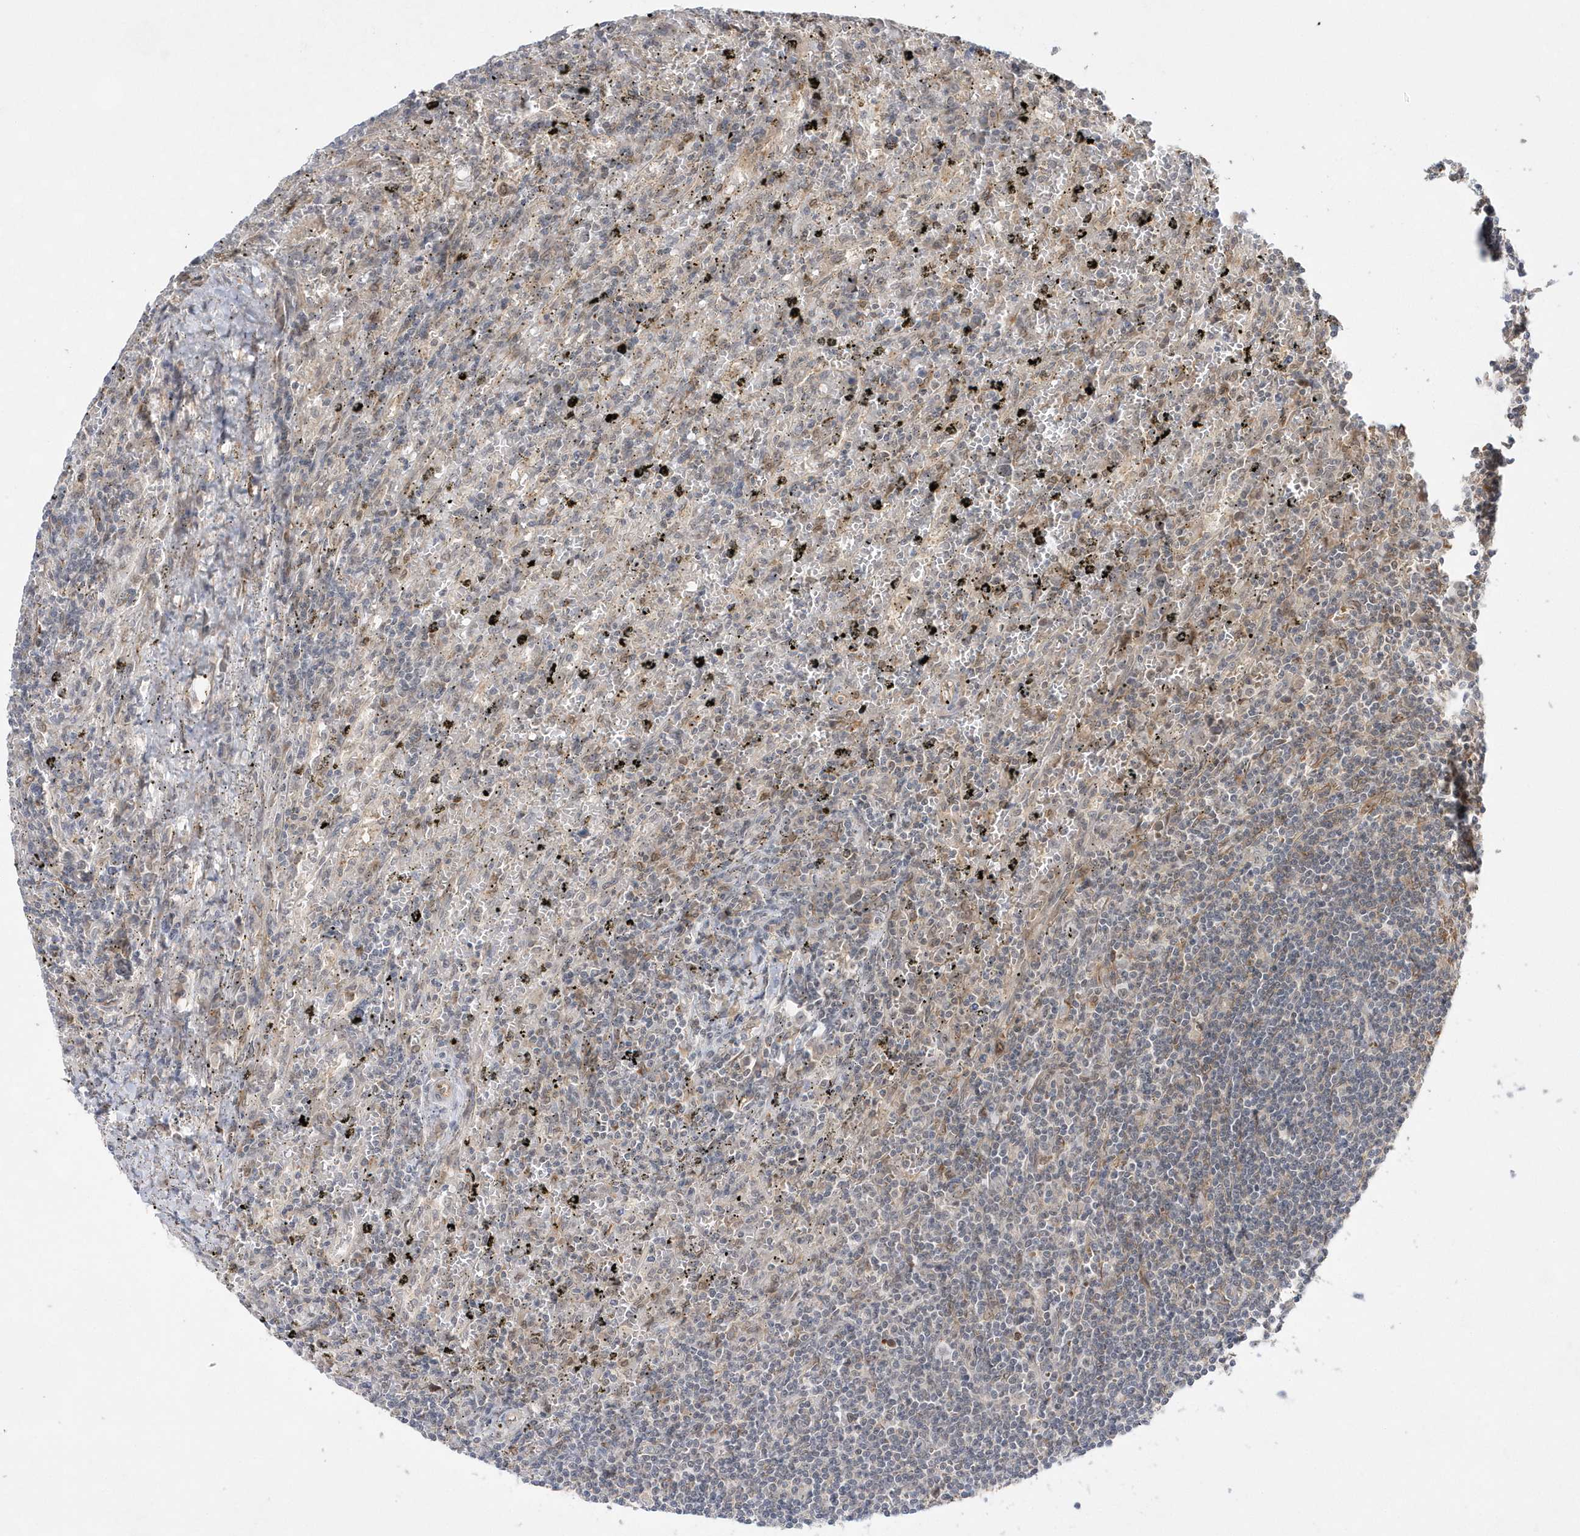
{"staining": {"intensity": "negative", "quantity": "none", "location": "none"}, "tissue": "lymphoma", "cell_type": "Tumor cells", "image_type": "cancer", "snomed": [{"axis": "morphology", "description": "Malignant lymphoma, non-Hodgkin's type, Low grade"}, {"axis": "topography", "description": "Spleen"}], "caption": "IHC histopathology image of neoplastic tissue: lymphoma stained with DAB (3,3'-diaminobenzidine) demonstrates no significant protein expression in tumor cells.", "gene": "TMEM132B", "patient": {"sex": "male", "age": 76}}